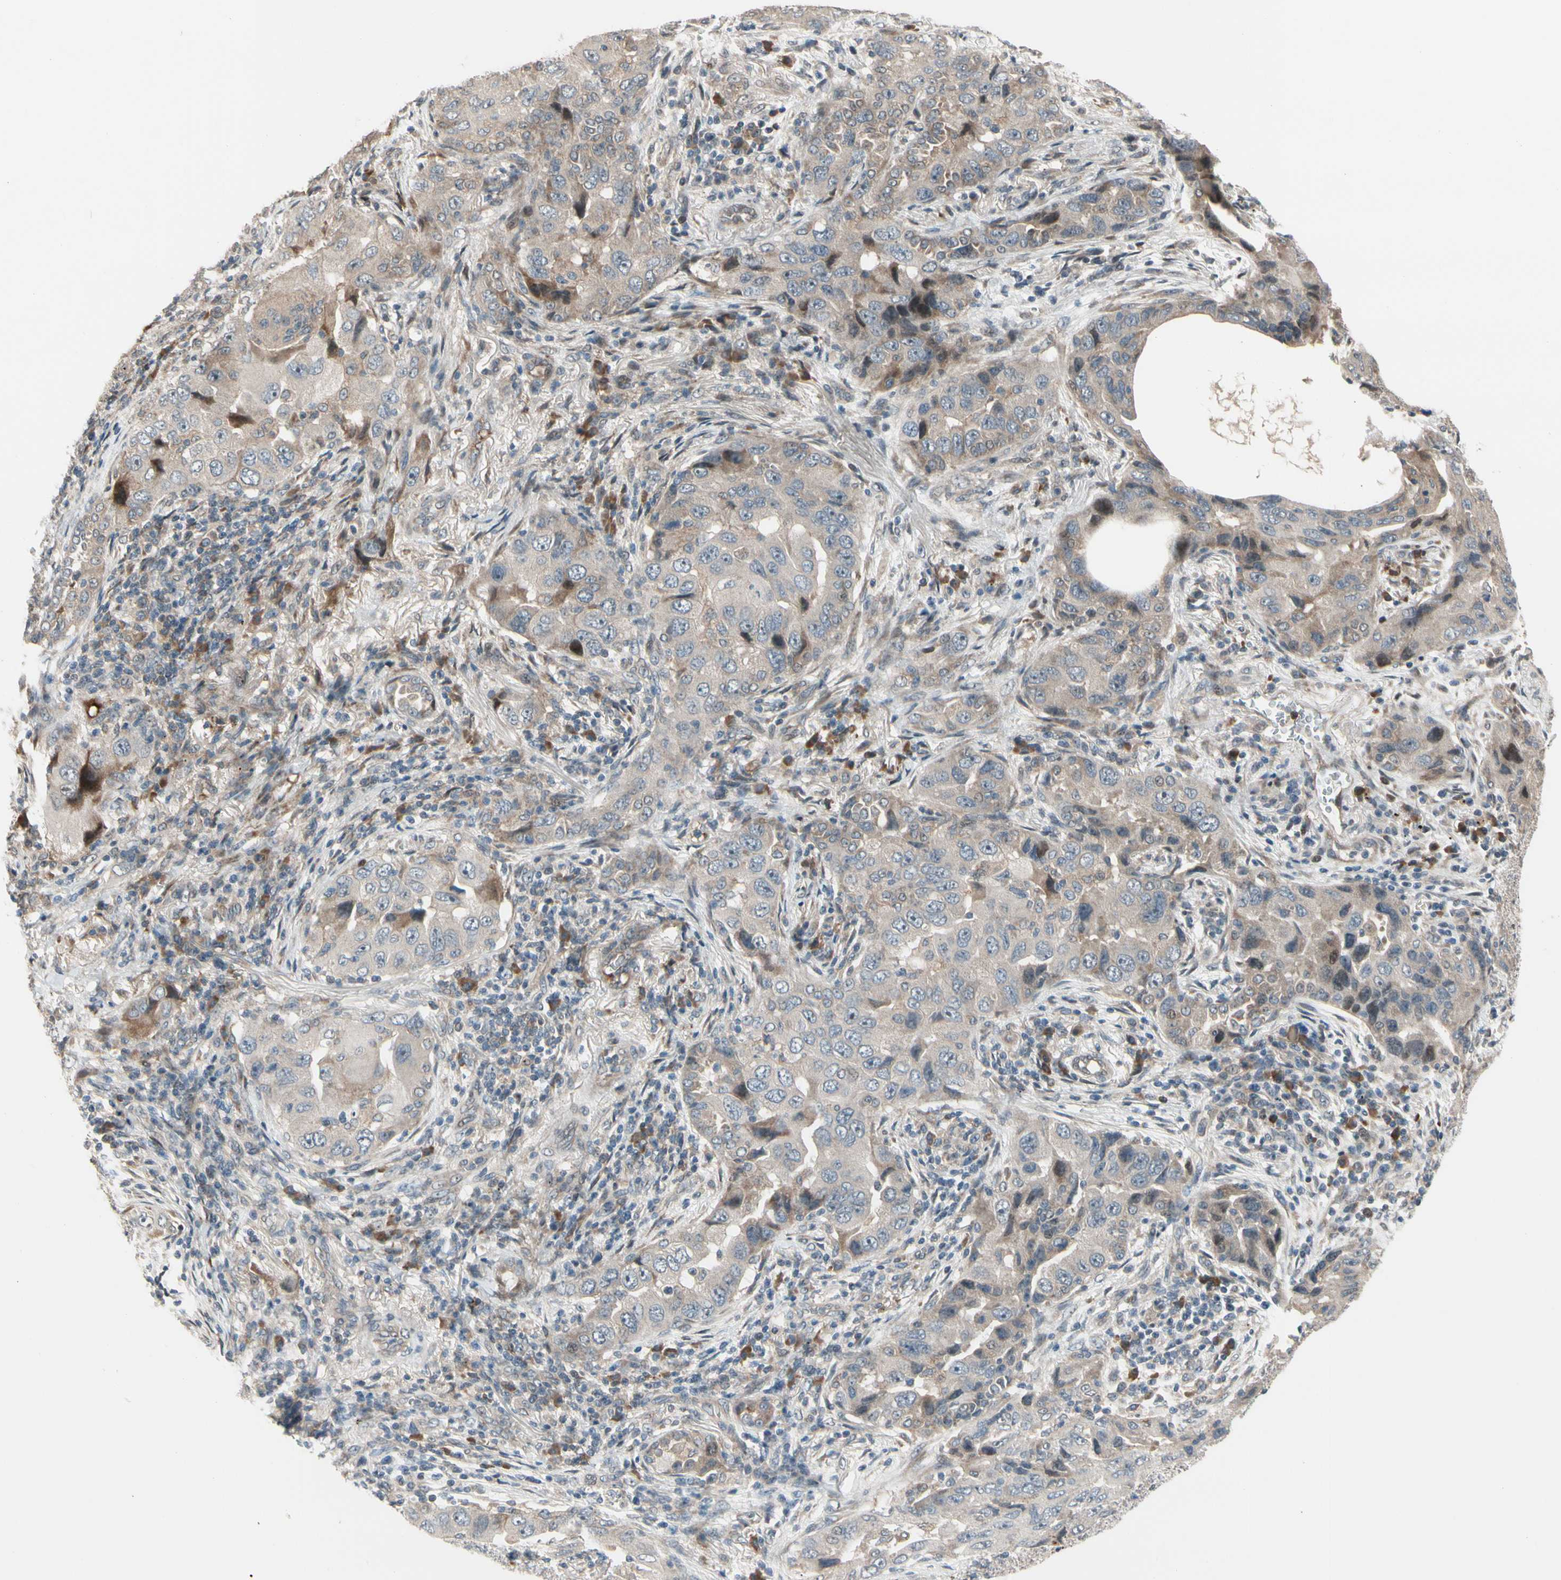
{"staining": {"intensity": "weak", "quantity": "25%-75%", "location": "cytoplasmic/membranous"}, "tissue": "lung cancer", "cell_type": "Tumor cells", "image_type": "cancer", "snomed": [{"axis": "morphology", "description": "Adenocarcinoma, NOS"}, {"axis": "topography", "description": "Lung"}], "caption": "IHC (DAB (3,3'-diaminobenzidine)) staining of adenocarcinoma (lung) exhibits weak cytoplasmic/membranous protein staining in about 25%-75% of tumor cells. (Brightfield microscopy of DAB IHC at high magnification).", "gene": "SNX29", "patient": {"sex": "female", "age": 65}}